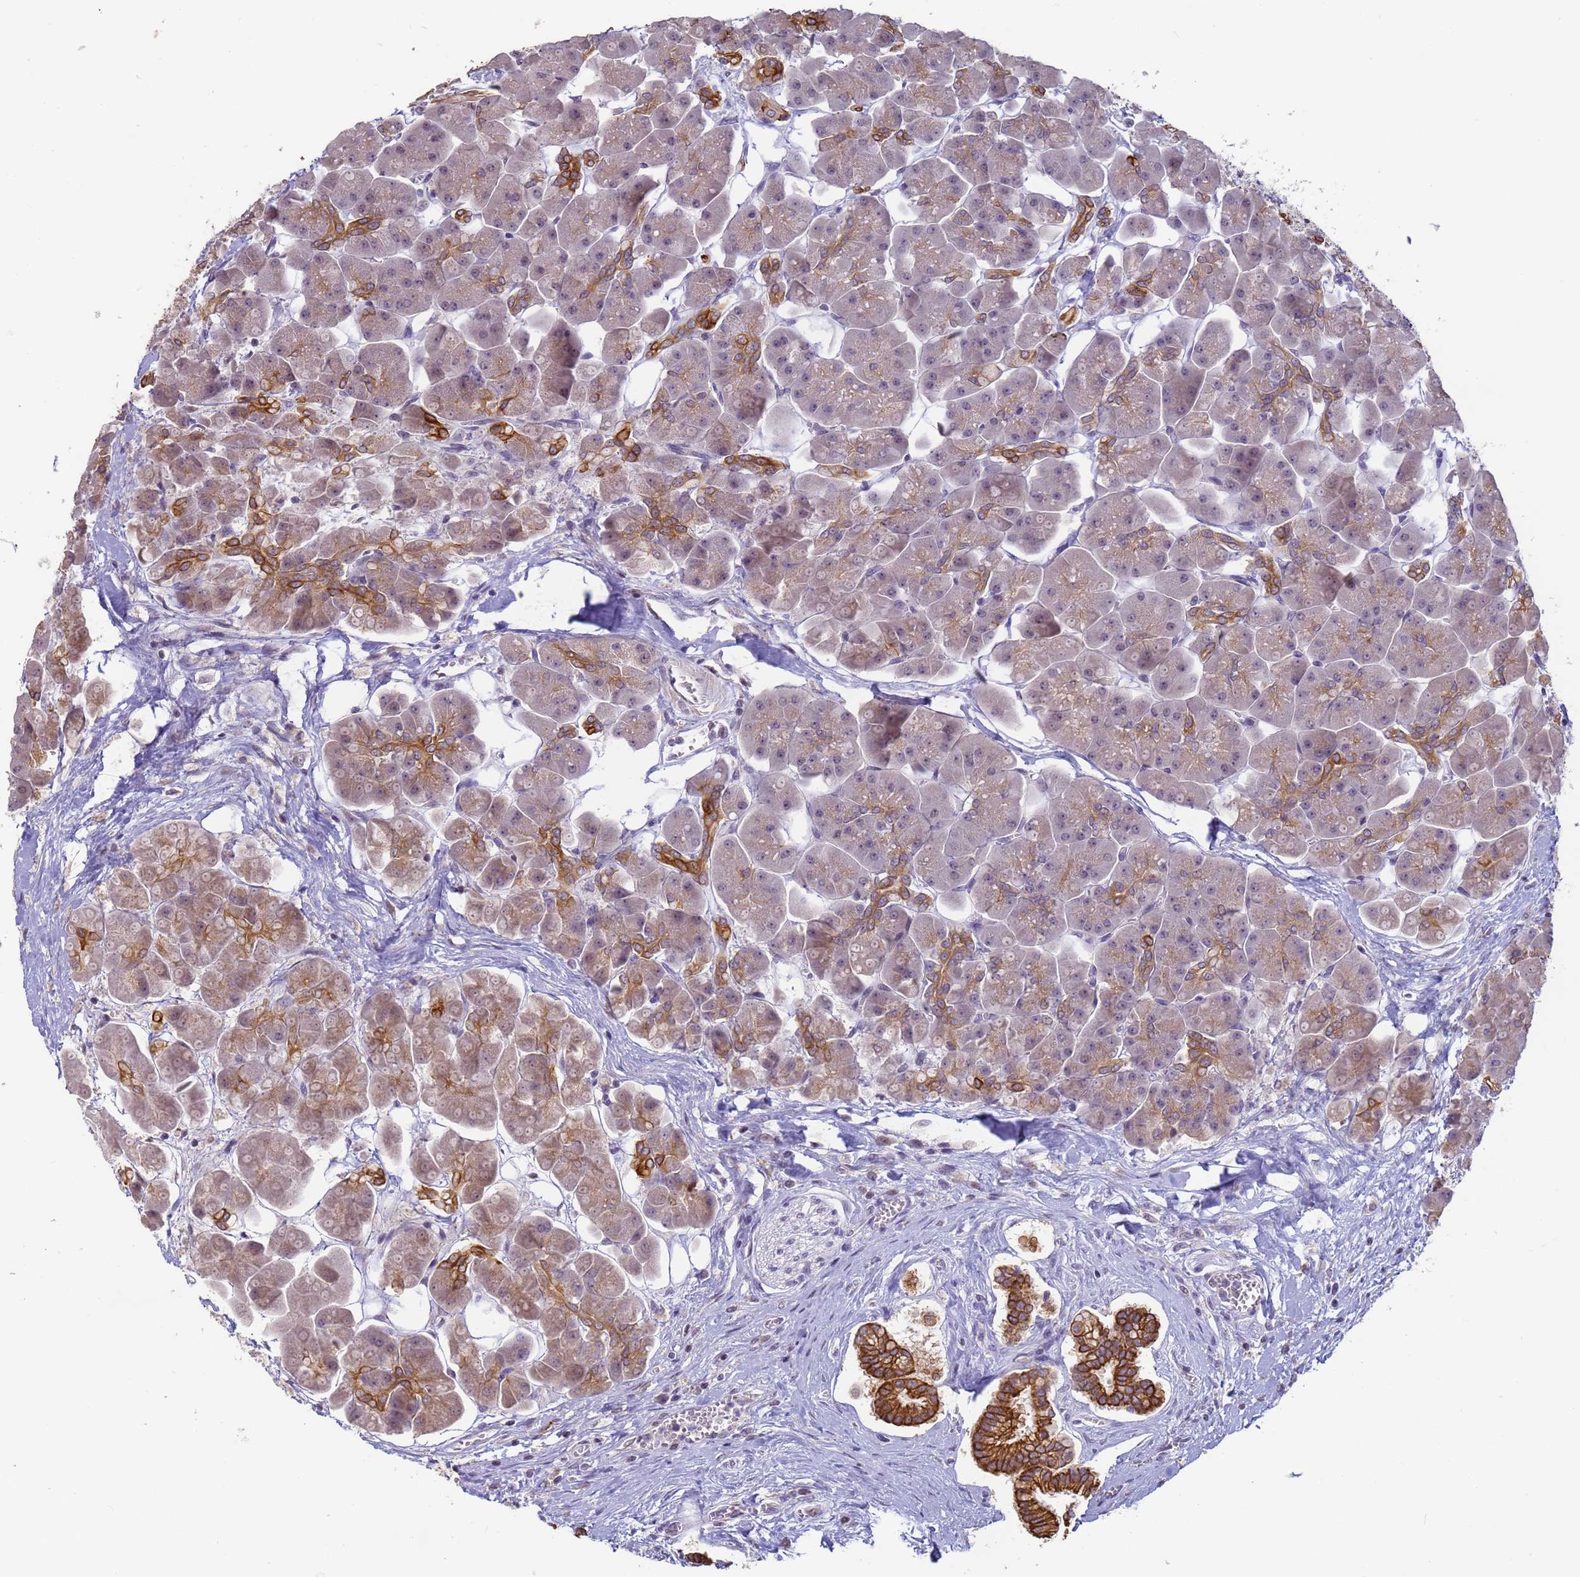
{"staining": {"intensity": "strong", "quantity": "<25%", "location": "cytoplasmic/membranous"}, "tissue": "pancreas", "cell_type": "Exocrine glandular cells", "image_type": "normal", "snomed": [{"axis": "morphology", "description": "Normal tissue, NOS"}, {"axis": "topography", "description": "Pancreas"}], "caption": "Normal pancreas demonstrates strong cytoplasmic/membranous staining in about <25% of exocrine glandular cells, visualized by immunohistochemistry. (IHC, brightfield microscopy, high magnification).", "gene": "VWA3A", "patient": {"sex": "male", "age": 66}}